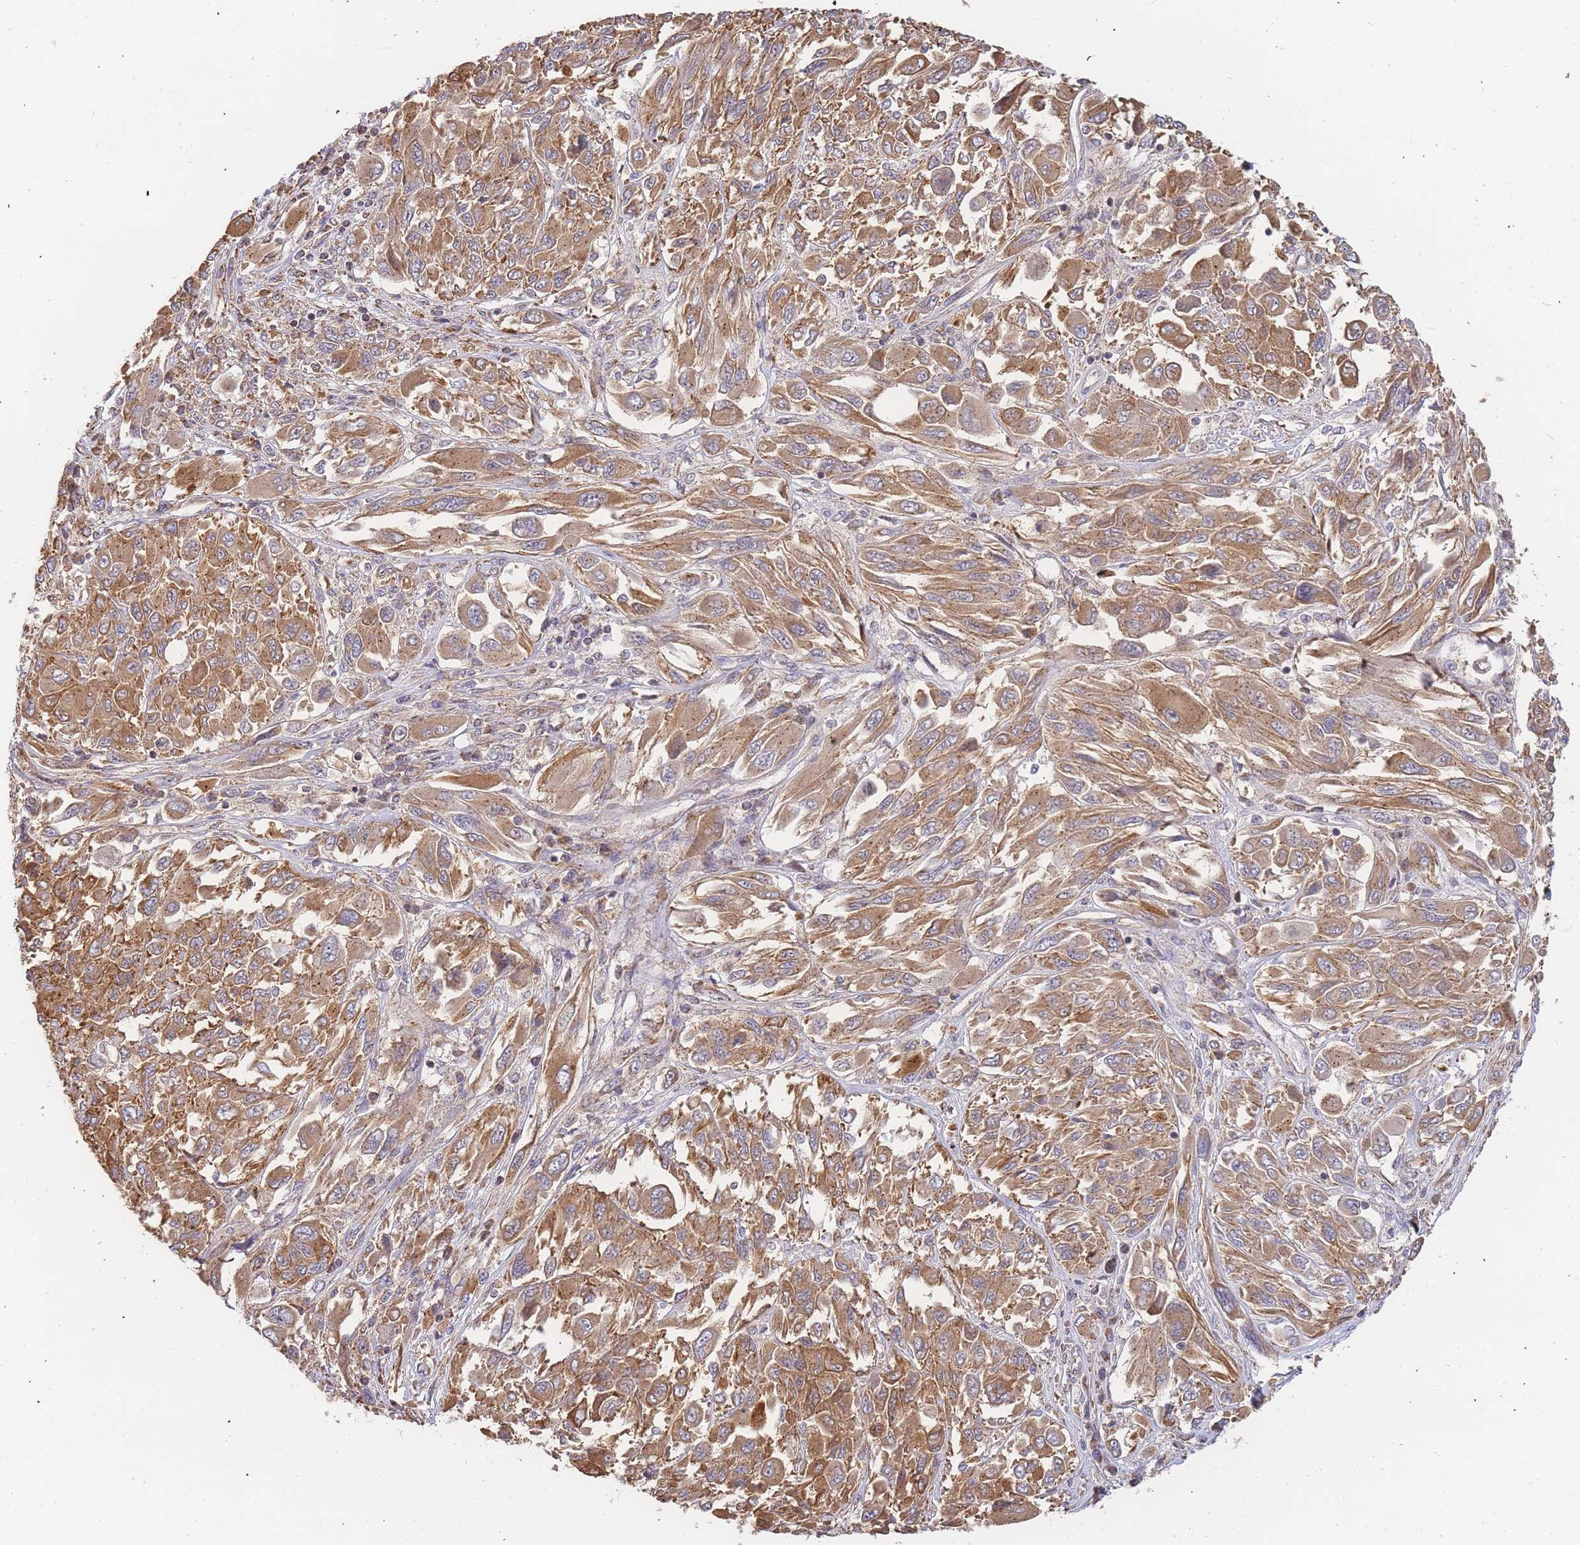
{"staining": {"intensity": "moderate", "quantity": ">75%", "location": "cytoplasmic/membranous"}, "tissue": "melanoma", "cell_type": "Tumor cells", "image_type": "cancer", "snomed": [{"axis": "morphology", "description": "Malignant melanoma, NOS"}, {"axis": "topography", "description": "Skin"}], "caption": "DAB (3,3'-diaminobenzidine) immunohistochemical staining of melanoma displays moderate cytoplasmic/membranous protein staining in about >75% of tumor cells.", "gene": "ADCY9", "patient": {"sex": "female", "age": 91}}